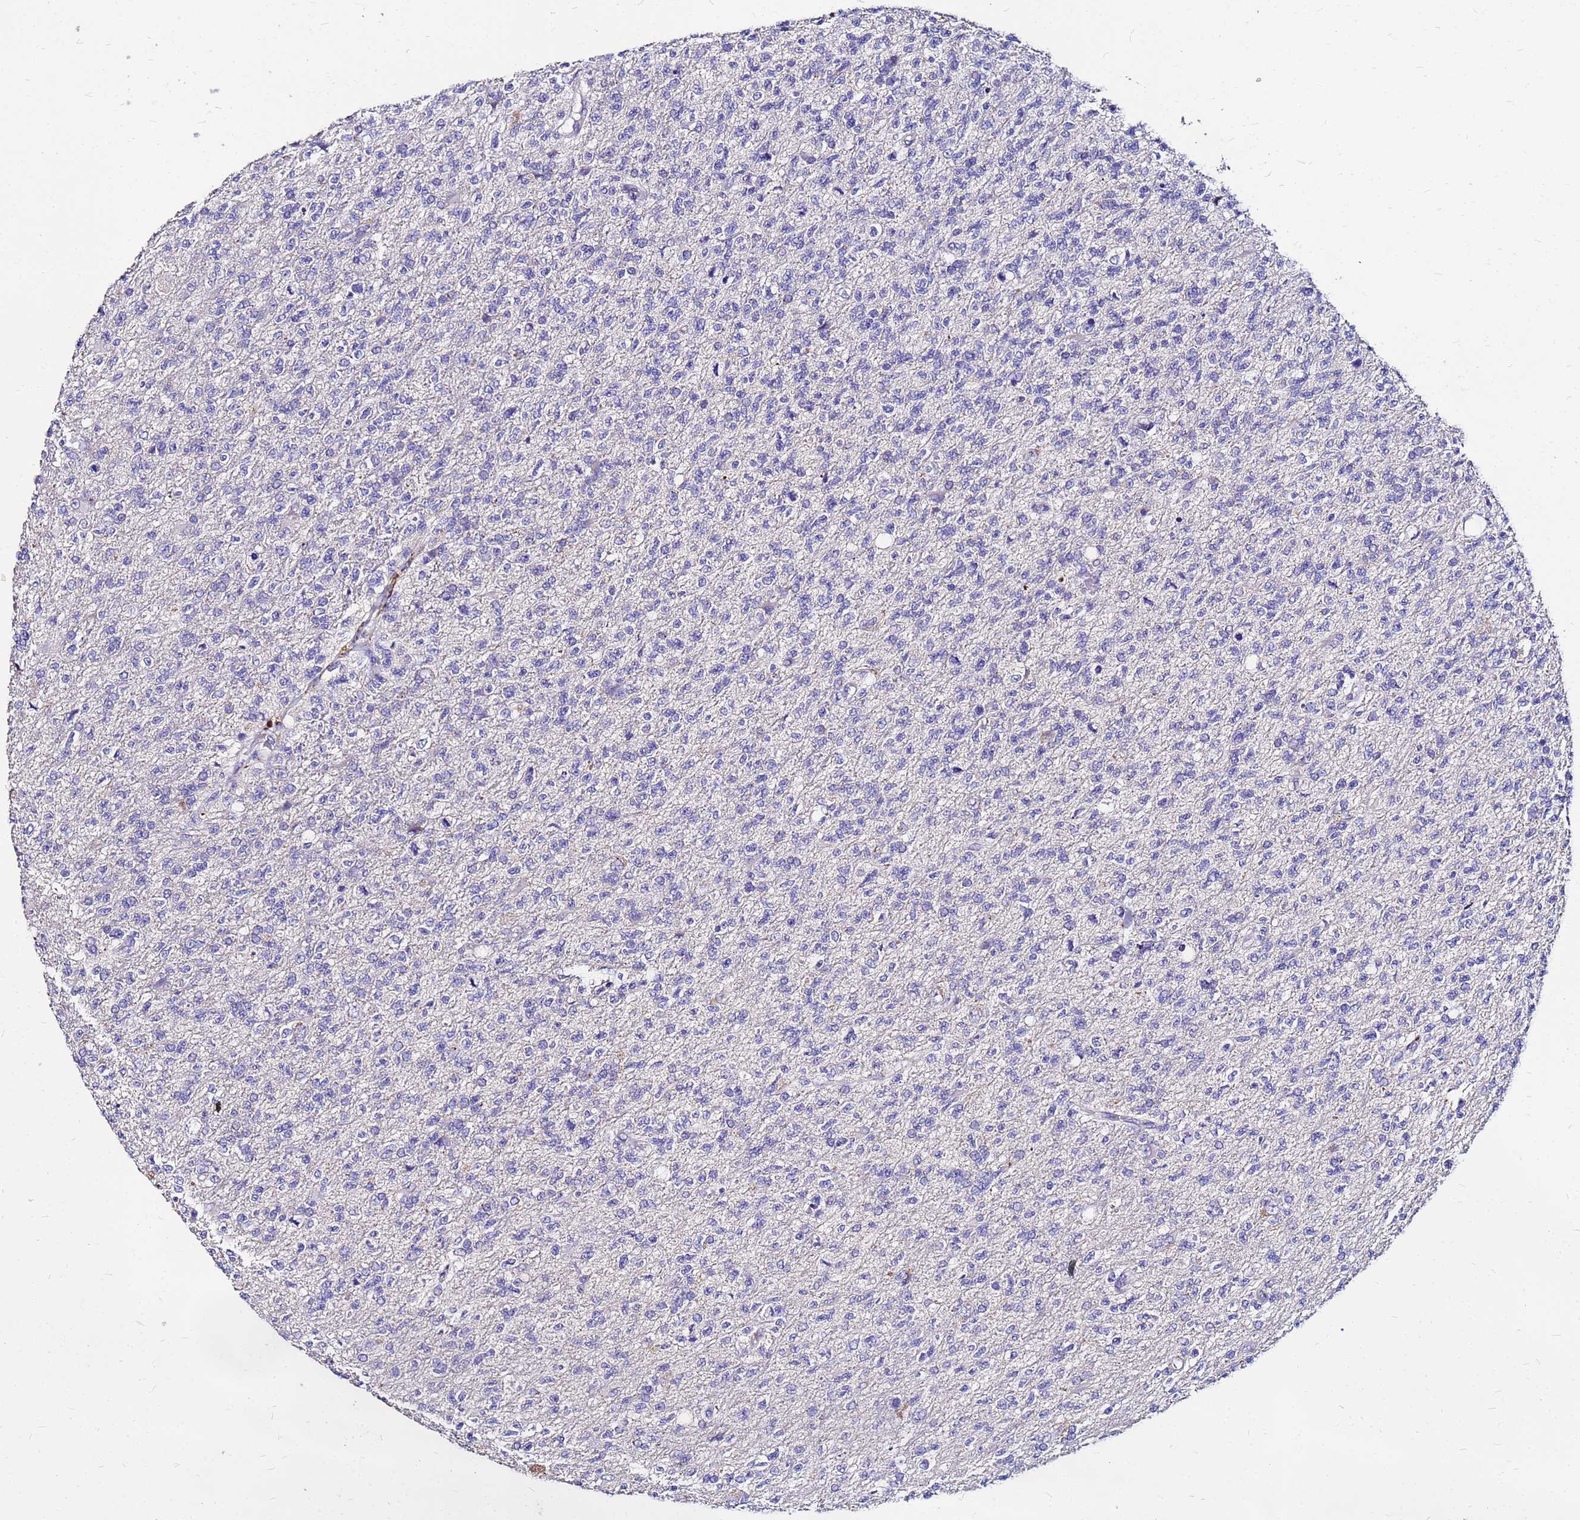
{"staining": {"intensity": "negative", "quantity": "none", "location": "none"}, "tissue": "glioma", "cell_type": "Tumor cells", "image_type": "cancer", "snomed": [{"axis": "morphology", "description": "Glioma, malignant, High grade"}, {"axis": "topography", "description": "Brain"}], "caption": "Tumor cells show no significant expression in high-grade glioma (malignant).", "gene": "FAM183A", "patient": {"sex": "male", "age": 56}}